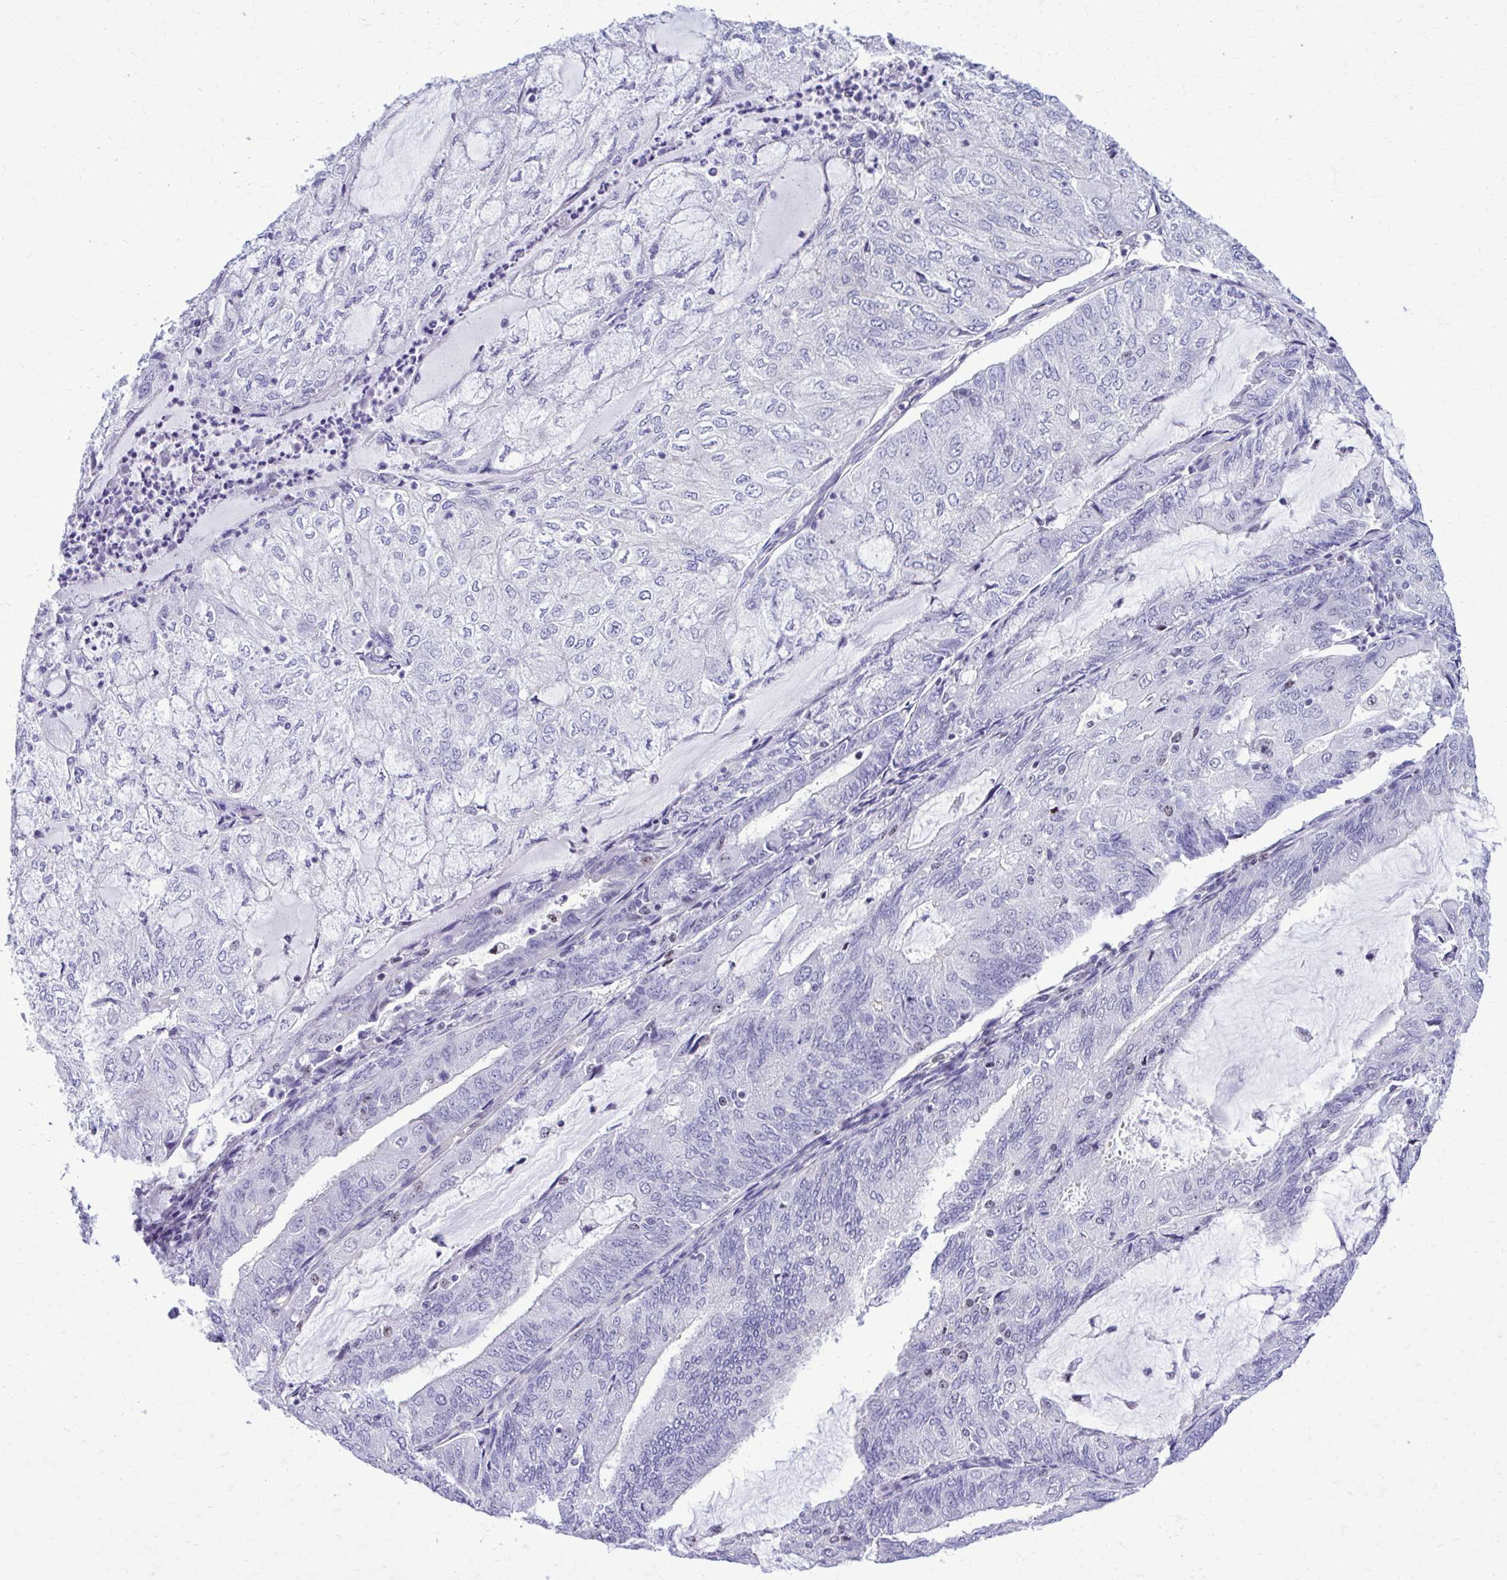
{"staining": {"intensity": "negative", "quantity": "none", "location": "none"}, "tissue": "endometrial cancer", "cell_type": "Tumor cells", "image_type": "cancer", "snomed": [{"axis": "morphology", "description": "Adenocarcinoma, NOS"}, {"axis": "topography", "description": "Endometrium"}], "caption": "Immunohistochemistry micrograph of human endometrial cancer stained for a protein (brown), which reveals no expression in tumor cells.", "gene": "RASL11B", "patient": {"sex": "female", "age": 81}}